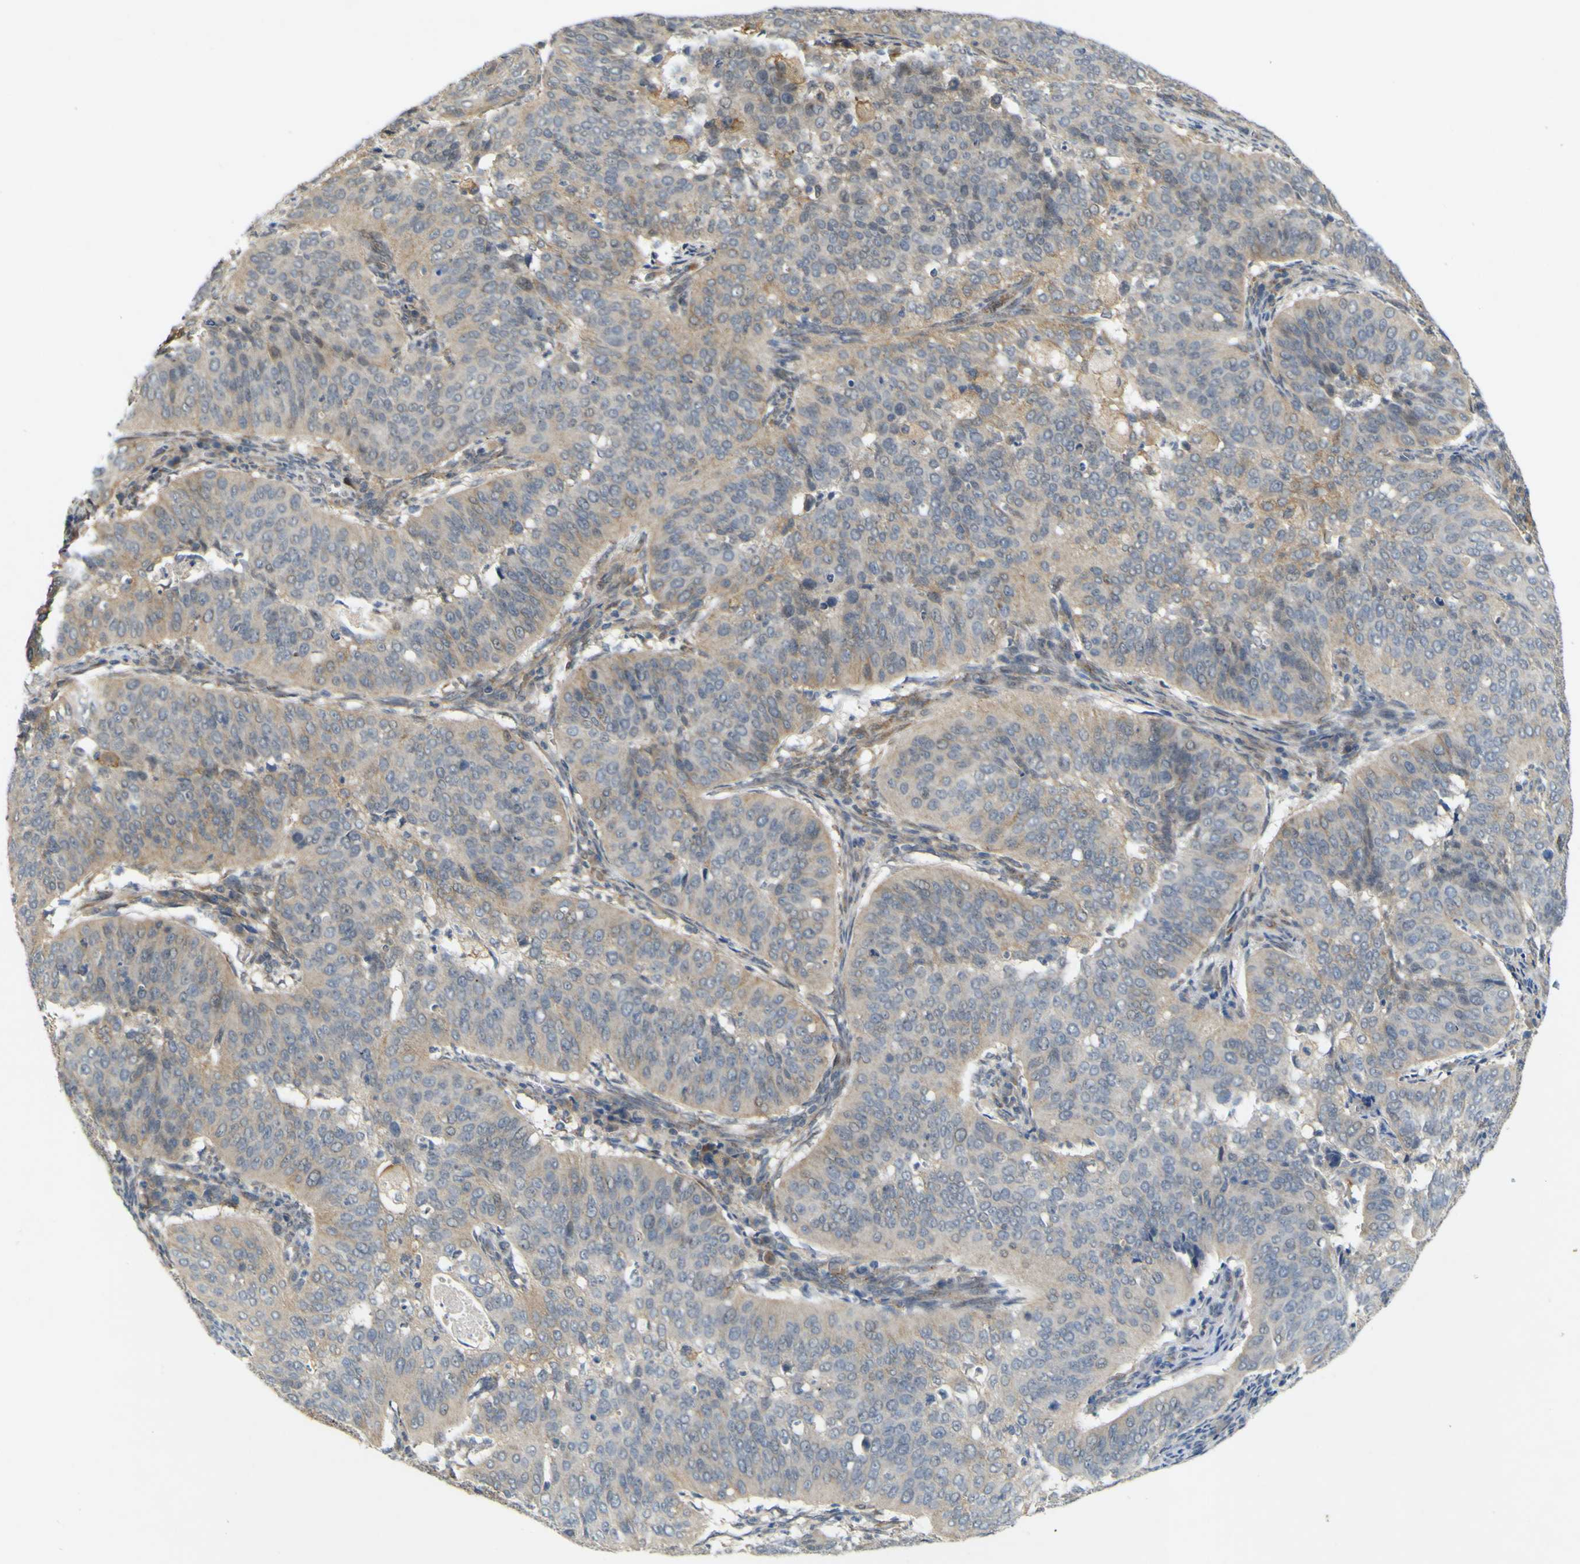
{"staining": {"intensity": "negative", "quantity": "none", "location": "none"}, "tissue": "cervical cancer", "cell_type": "Tumor cells", "image_type": "cancer", "snomed": [{"axis": "morphology", "description": "Normal tissue, NOS"}, {"axis": "morphology", "description": "Squamous cell carcinoma, NOS"}, {"axis": "topography", "description": "Cervix"}], "caption": "Immunohistochemistry photomicrograph of cervical squamous cell carcinoma stained for a protein (brown), which exhibits no positivity in tumor cells.", "gene": "IGF2R", "patient": {"sex": "female", "age": 39}}